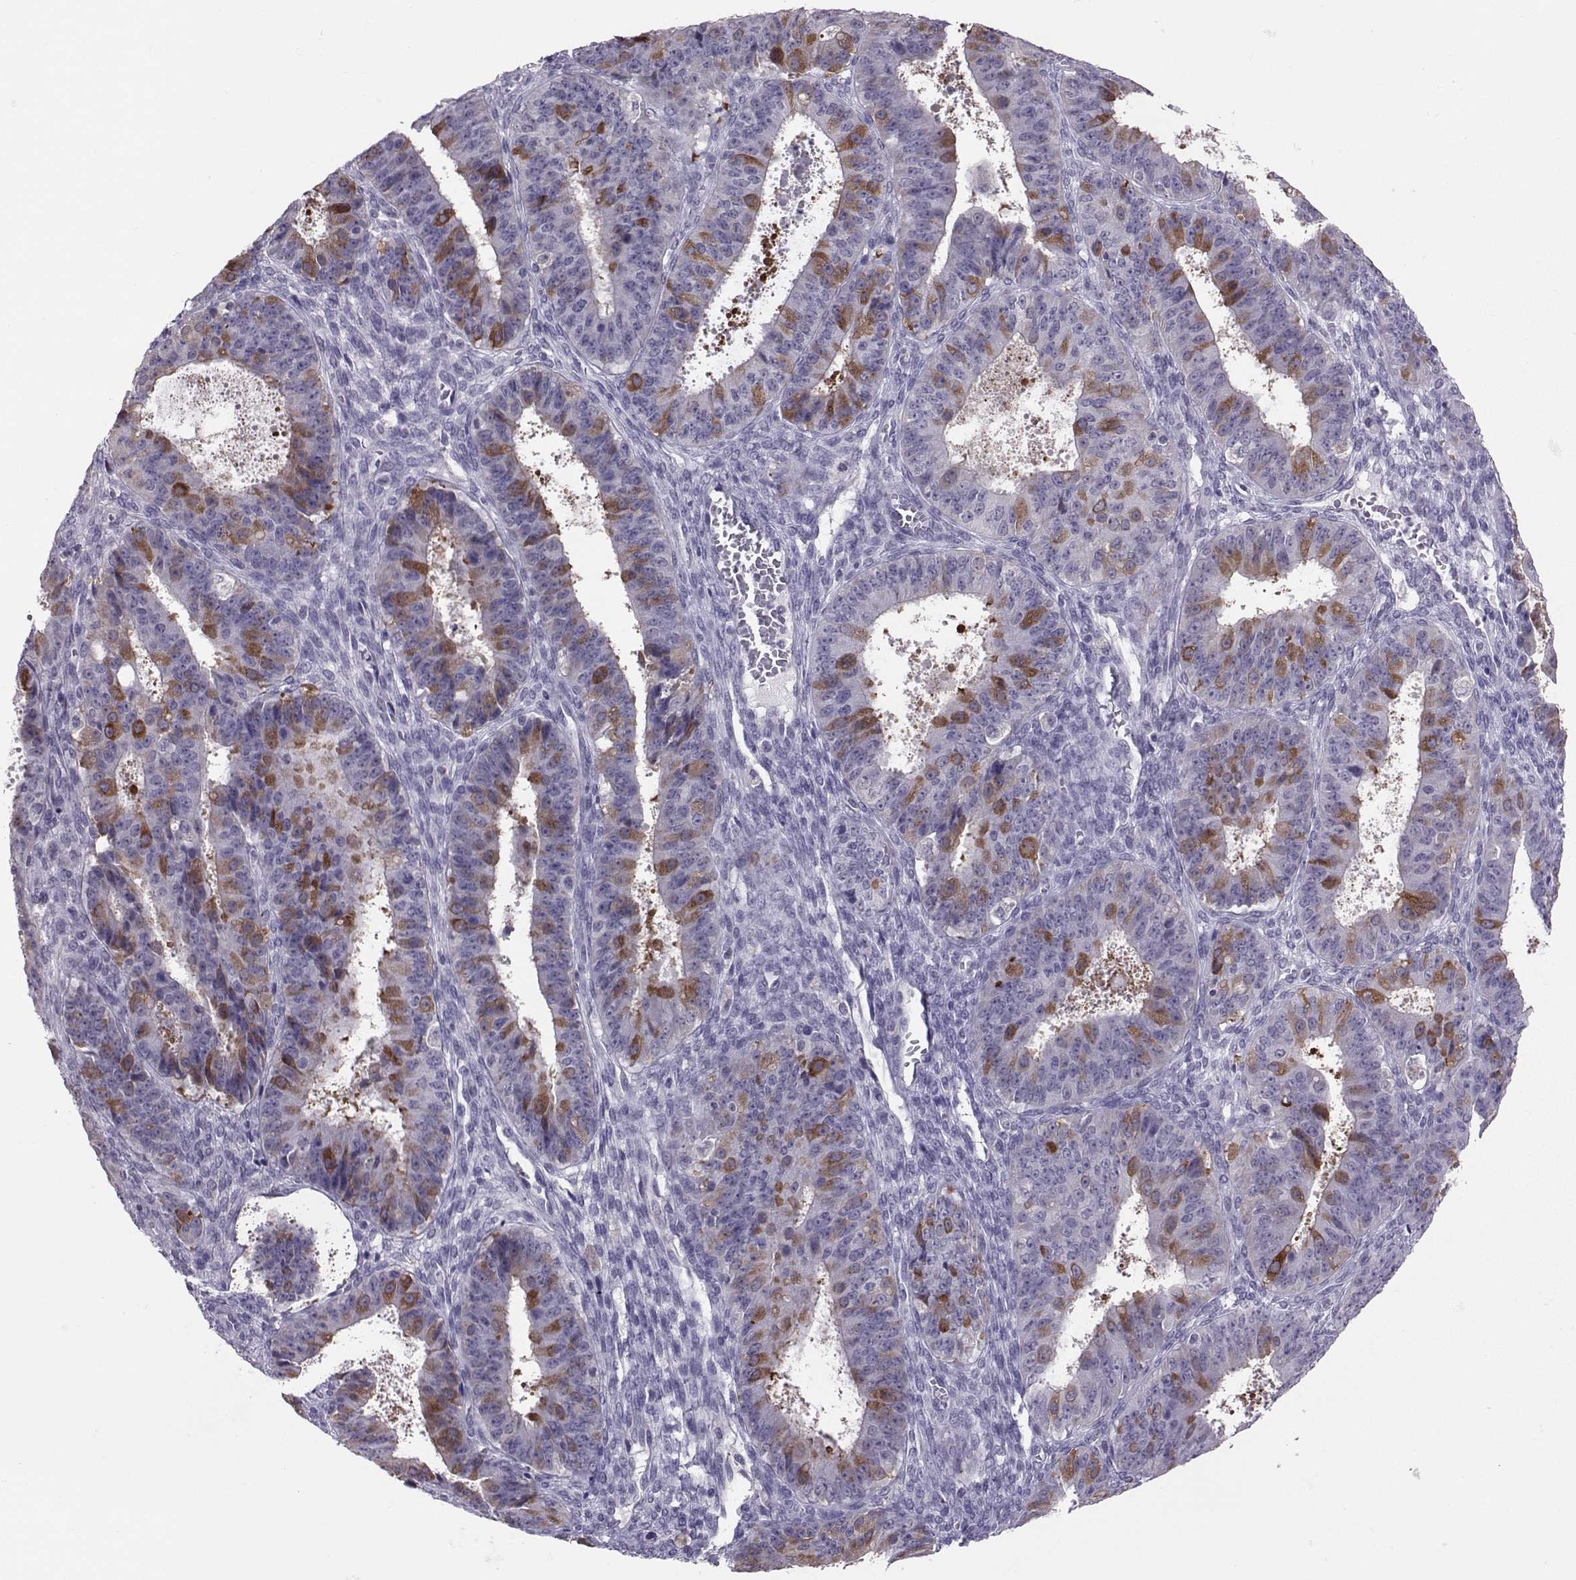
{"staining": {"intensity": "strong", "quantity": "<25%", "location": "cytoplasmic/membranous"}, "tissue": "ovarian cancer", "cell_type": "Tumor cells", "image_type": "cancer", "snomed": [{"axis": "morphology", "description": "Carcinoma, endometroid"}, {"axis": "topography", "description": "Ovary"}], "caption": "Tumor cells display medium levels of strong cytoplasmic/membranous staining in about <25% of cells in ovarian endometroid carcinoma.", "gene": "DNAAF1", "patient": {"sex": "female", "age": 42}}